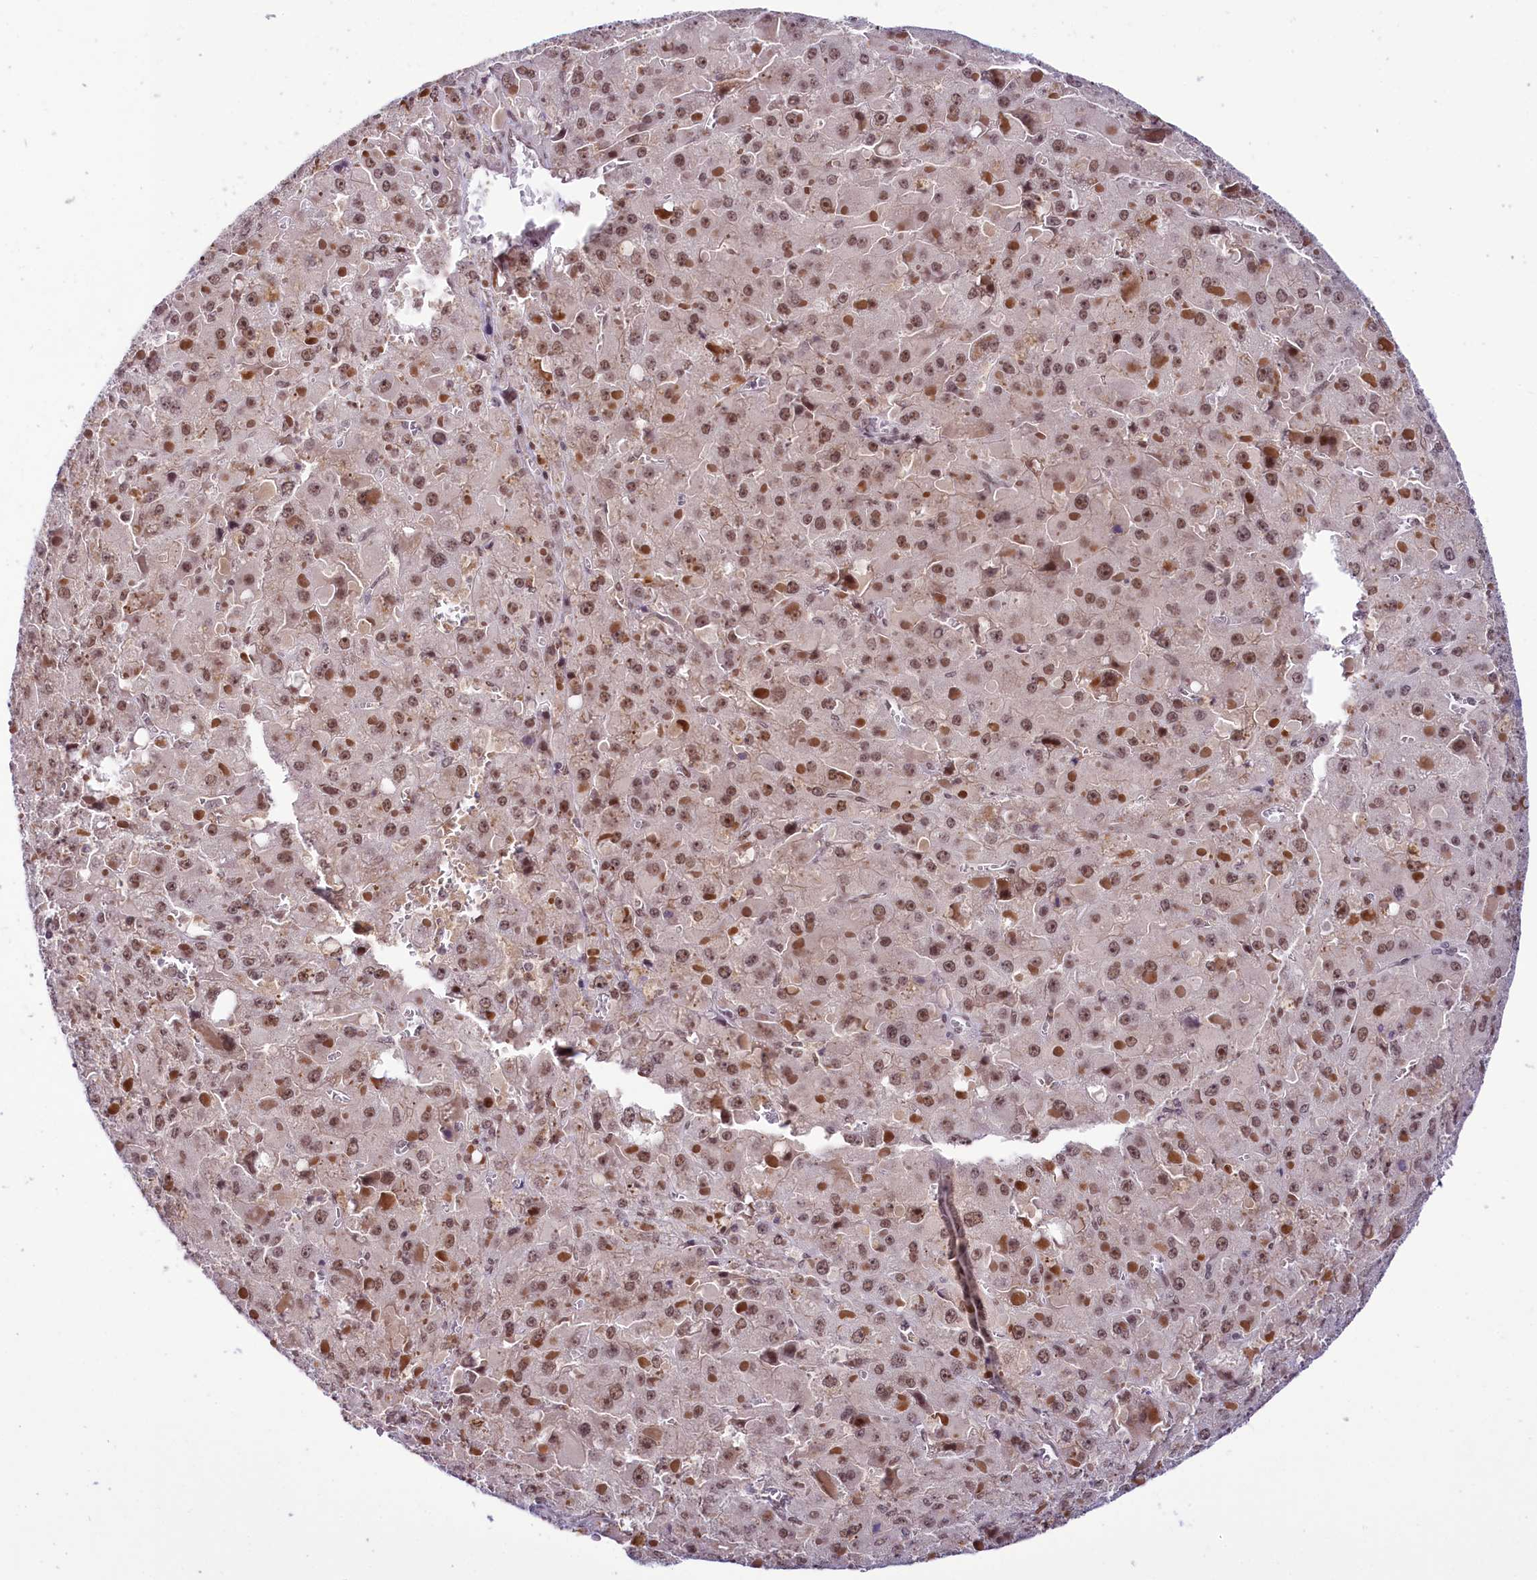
{"staining": {"intensity": "moderate", "quantity": ">75%", "location": "nuclear"}, "tissue": "liver cancer", "cell_type": "Tumor cells", "image_type": "cancer", "snomed": [{"axis": "morphology", "description": "Carcinoma, Hepatocellular, NOS"}, {"axis": "topography", "description": "Liver"}], "caption": "Tumor cells exhibit medium levels of moderate nuclear expression in about >75% of cells in human hepatocellular carcinoma (liver).", "gene": "SCAF11", "patient": {"sex": "female", "age": 73}}